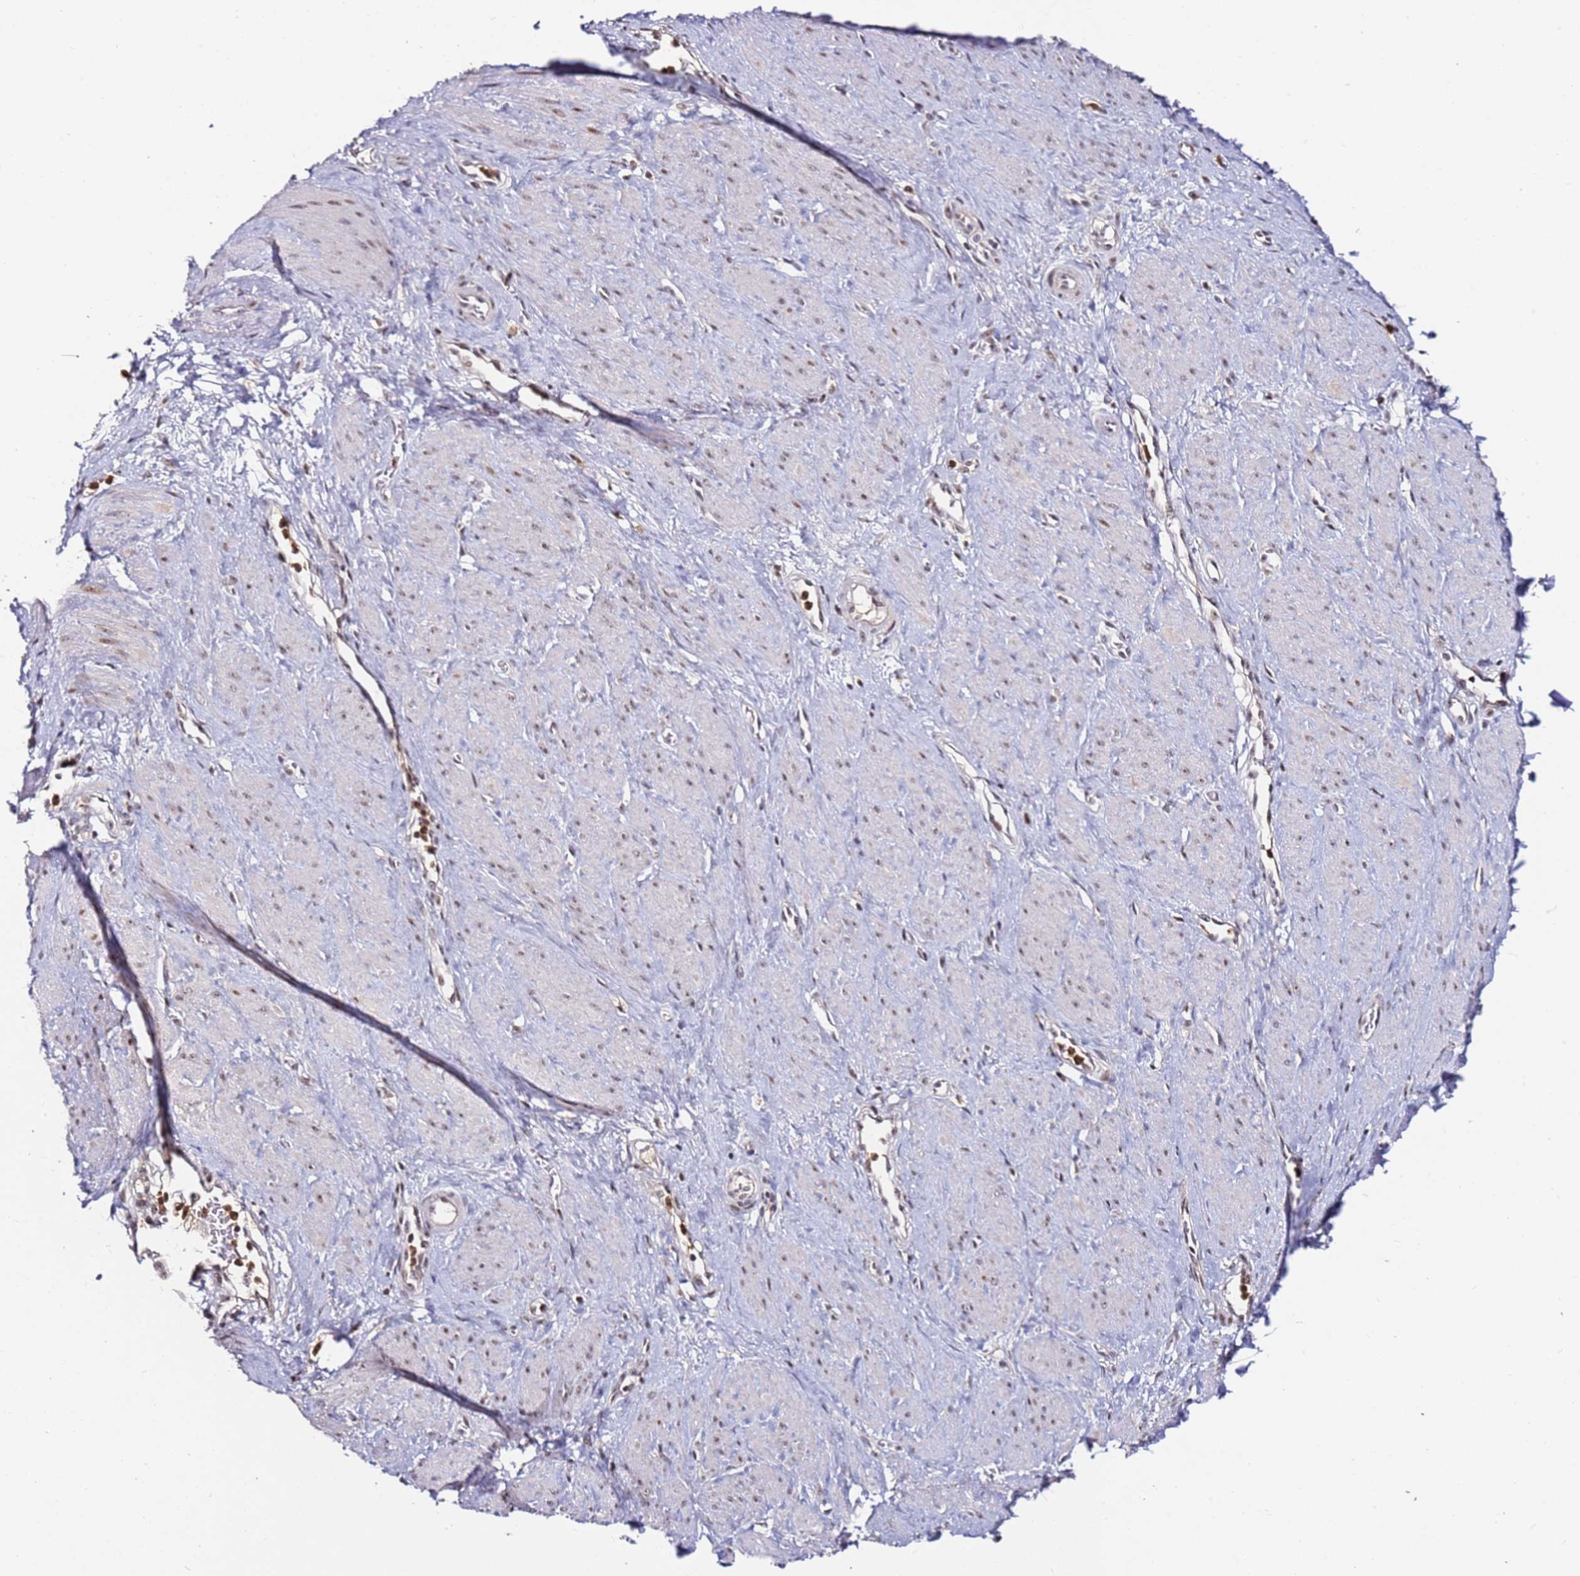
{"staining": {"intensity": "weak", "quantity": "<25%", "location": "nuclear"}, "tissue": "smooth muscle", "cell_type": "Smooth muscle cells", "image_type": "normal", "snomed": [{"axis": "morphology", "description": "Normal tissue, NOS"}, {"axis": "topography", "description": "Smooth muscle"}, {"axis": "topography", "description": "Uterus"}], "caption": "Image shows no significant protein positivity in smooth muscle cells of normal smooth muscle.", "gene": "FCF1", "patient": {"sex": "female", "age": 39}}